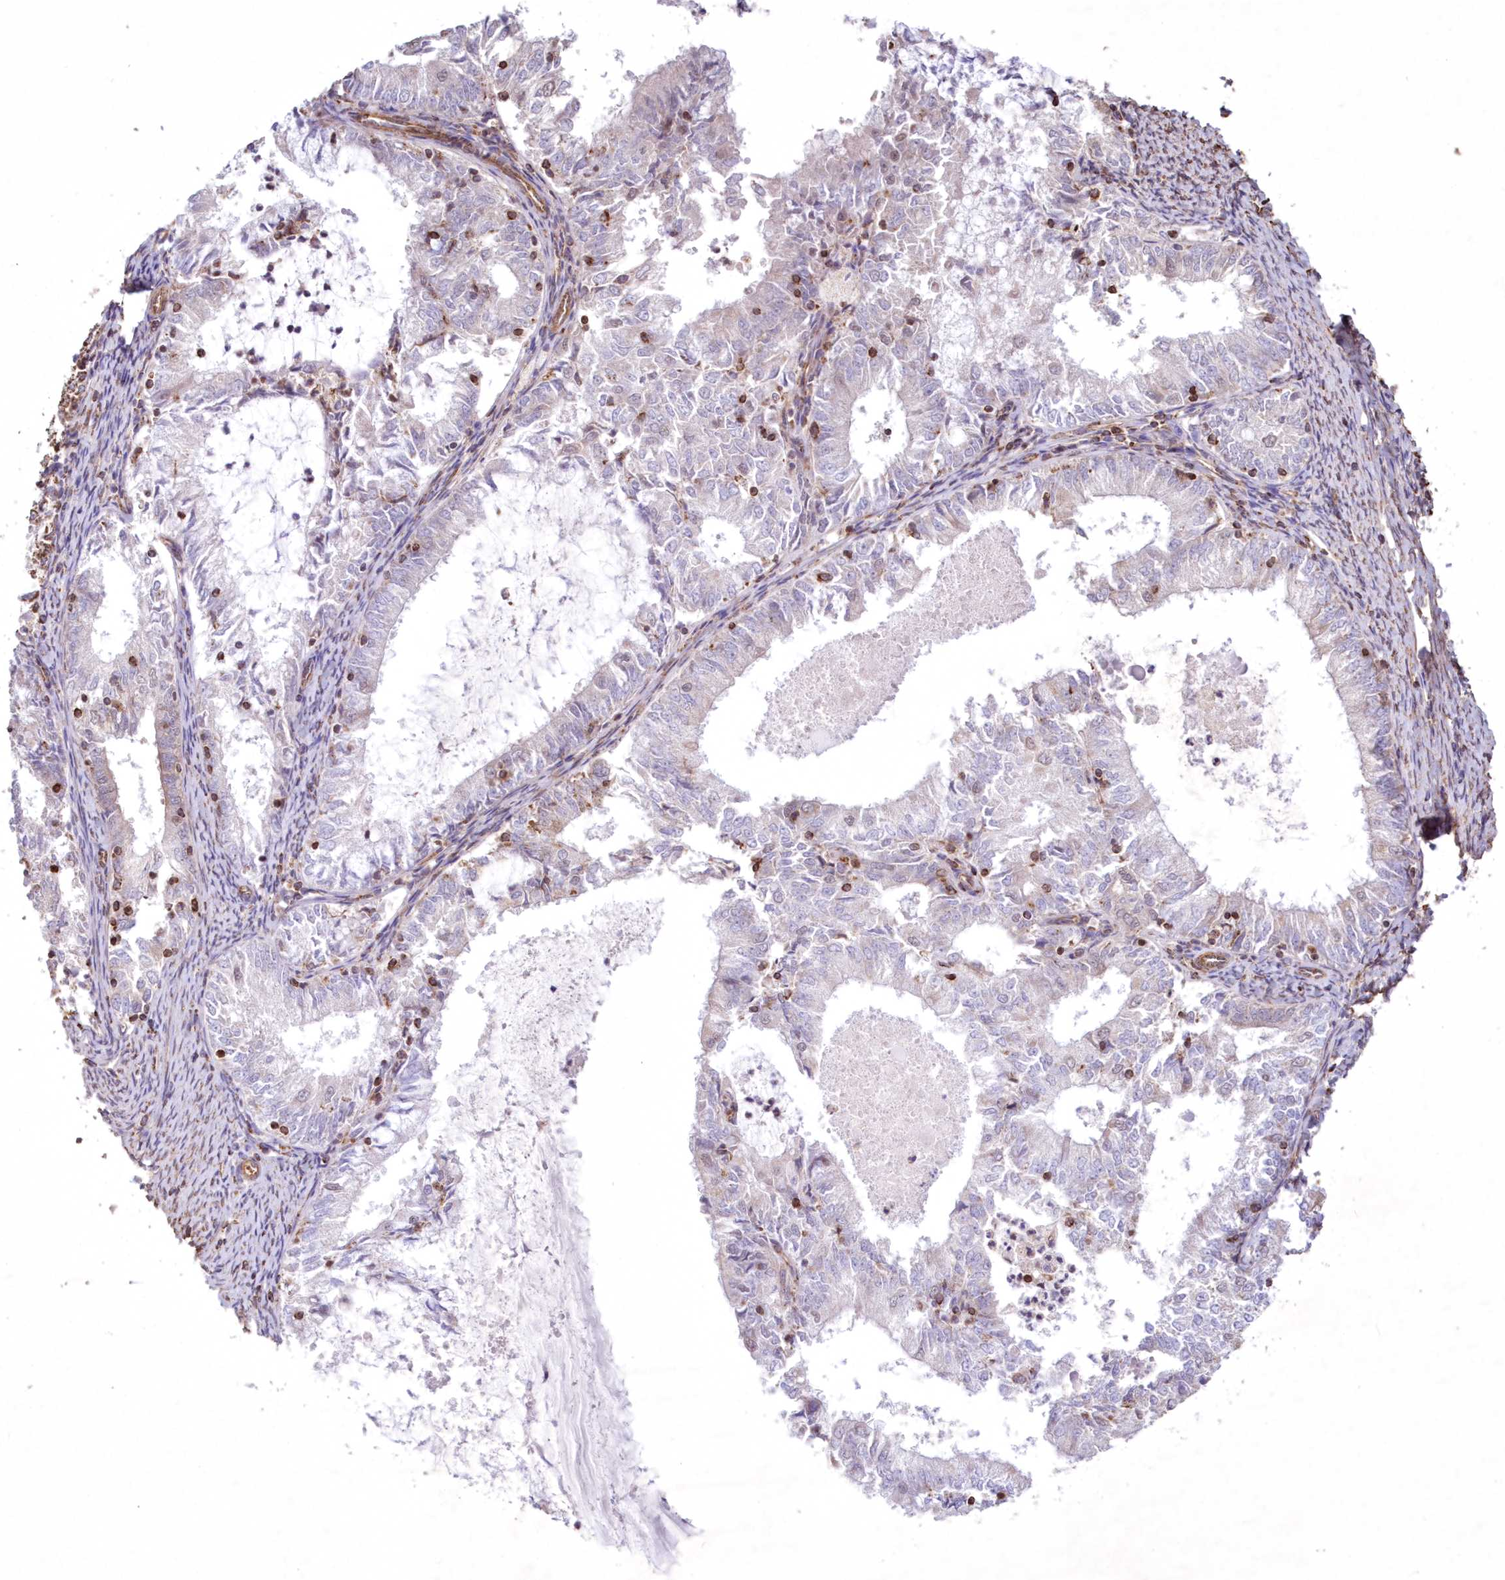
{"staining": {"intensity": "moderate", "quantity": "<25%", "location": "cytoplasmic/membranous"}, "tissue": "endometrial cancer", "cell_type": "Tumor cells", "image_type": "cancer", "snomed": [{"axis": "morphology", "description": "Adenocarcinoma, NOS"}, {"axis": "topography", "description": "Endometrium"}], "caption": "Adenocarcinoma (endometrial) was stained to show a protein in brown. There is low levels of moderate cytoplasmic/membranous positivity in about <25% of tumor cells.", "gene": "TMEM139", "patient": {"sex": "female", "age": 57}}